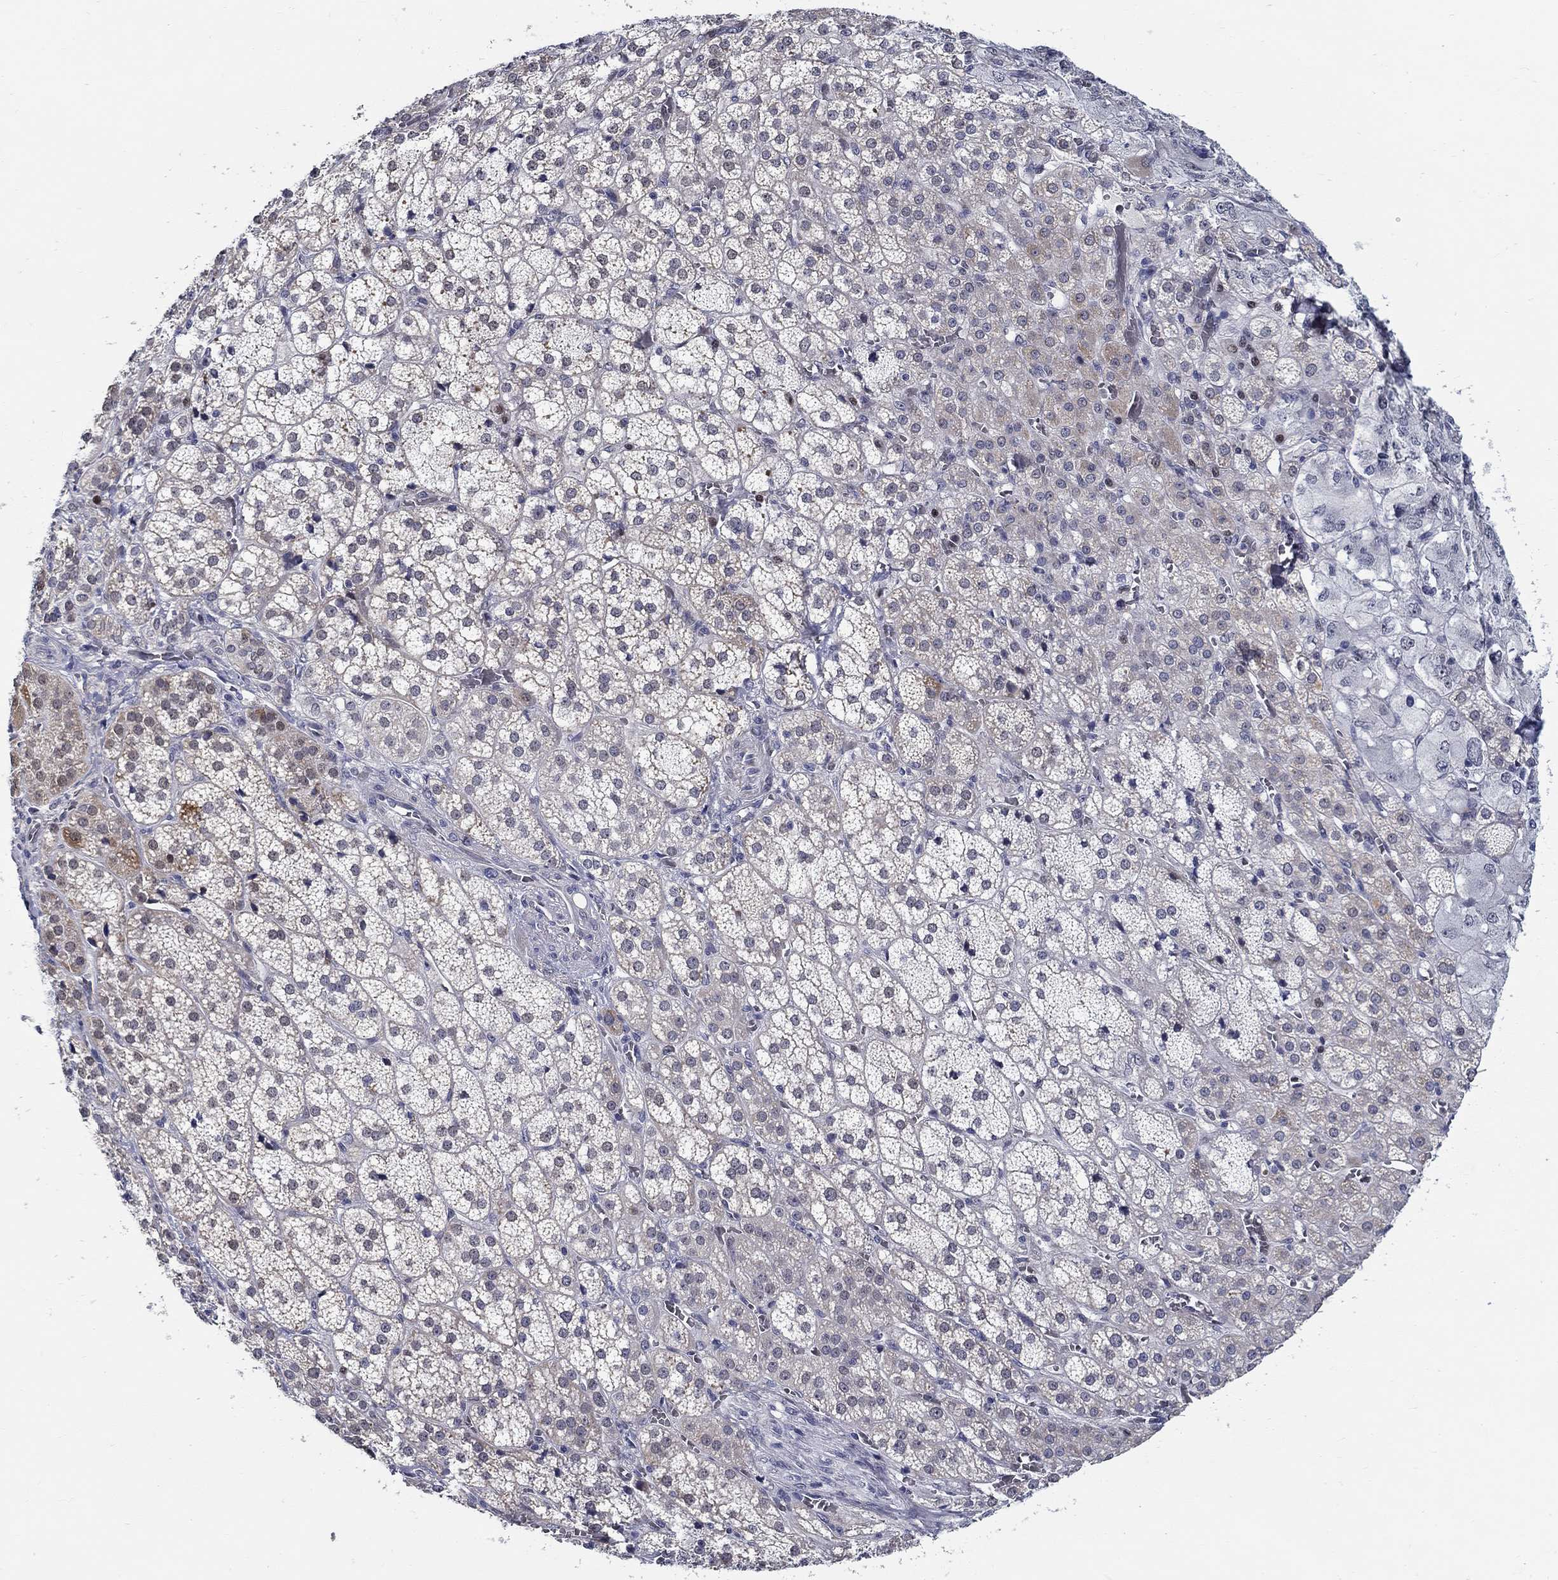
{"staining": {"intensity": "moderate", "quantity": "<25%", "location": "cytoplasmic/membranous"}, "tissue": "adrenal gland", "cell_type": "Glandular cells", "image_type": "normal", "snomed": [{"axis": "morphology", "description": "Normal tissue, NOS"}, {"axis": "topography", "description": "Adrenal gland"}], "caption": "Protein analysis of unremarkable adrenal gland exhibits moderate cytoplasmic/membranous staining in approximately <25% of glandular cells. (IHC, brightfield microscopy, high magnification).", "gene": "C16orf46", "patient": {"sex": "female", "age": 60}}